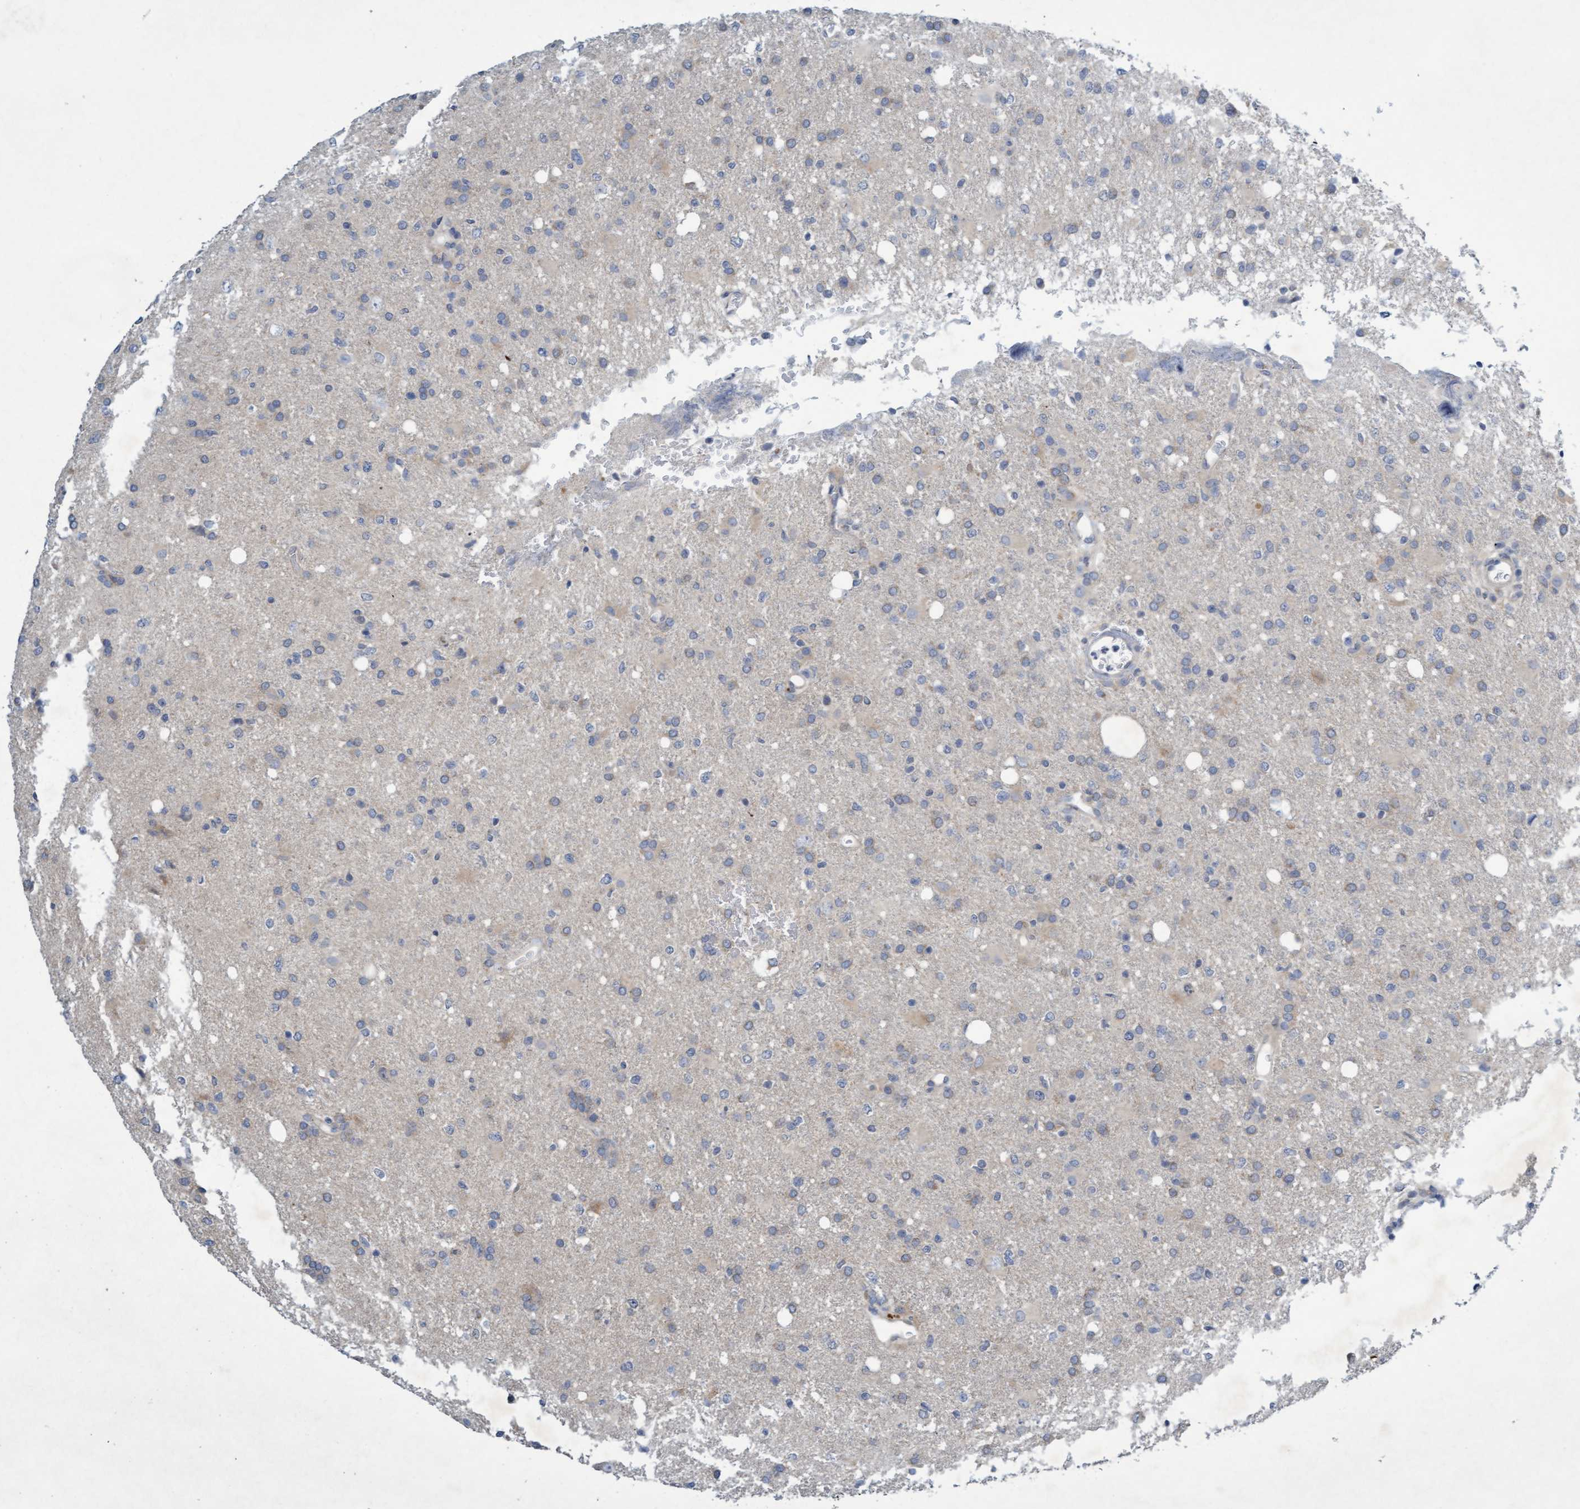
{"staining": {"intensity": "weak", "quantity": "<25%", "location": "cytoplasmic/membranous"}, "tissue": "glioma", "cell_type": "Tumor cells", "image_type": "cancer", "snomed": [{"axis": "morphology", "description": "Glioma, malignant, High grade"}, {"axis": "topography", "description": "Brain"}], "caption": "Glioma was stained to show a protein in brown. There is no significant expression in tumor cells.", "gene": "DDHD2", "patient": {"sex": "female", "age": 57}}